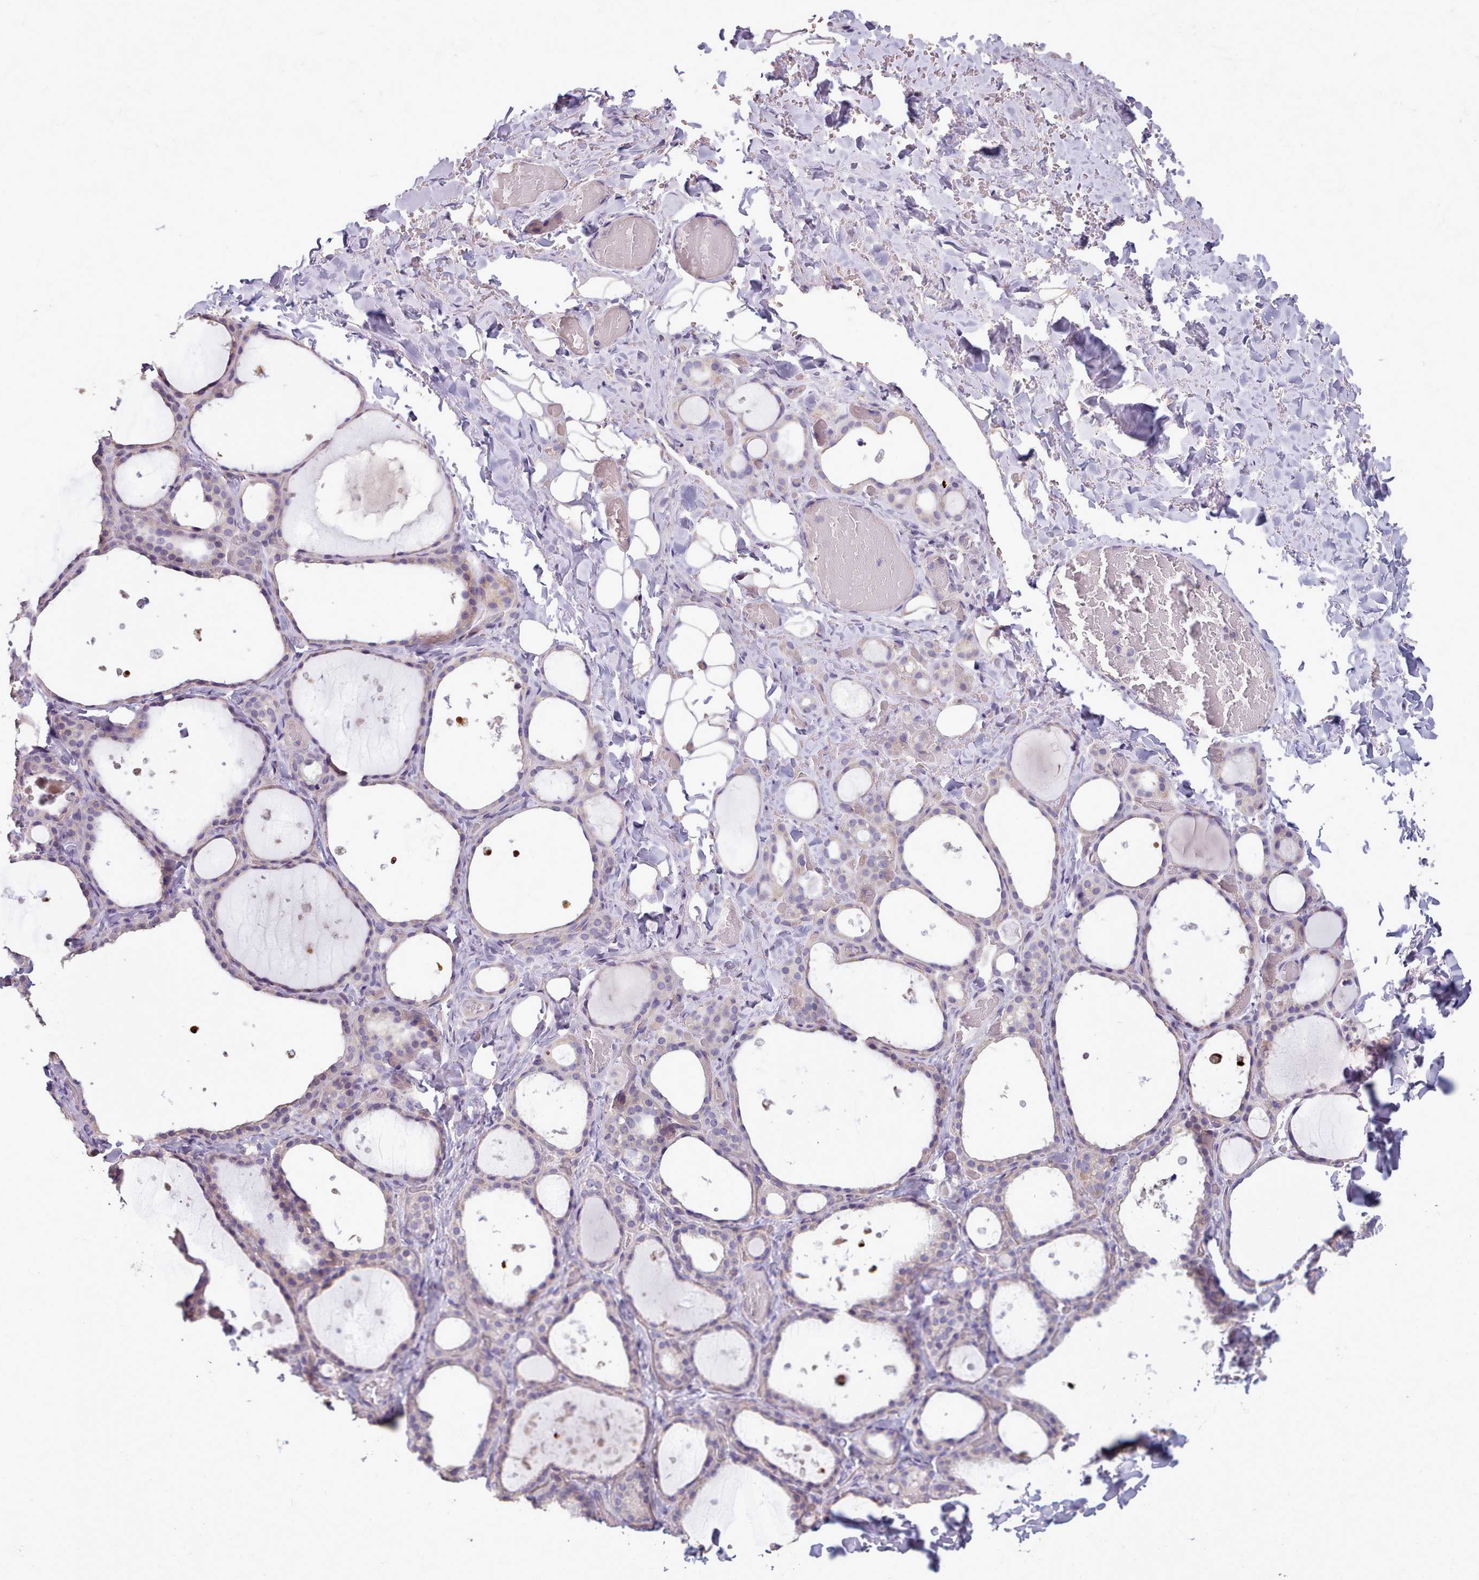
{"staining": {"intensity": "weak", "quantity": "<25%", "location": "cytoplasmic/membranous"}, "tissue": "thyroid gland", "cell_type": "Glandular cells", "image_type": "normal", "snomed": [{"axis": "morphology", "description": "Normal tissue, NOS"}, {"axis": "topography", "description": "Thyroid gland"}], "caption": "Histopathology image shows no significant protein expression in glandular cells of normal thyroid gland.", "gene": "DPF1", "patient": {"sex": "female", "age": 44}}